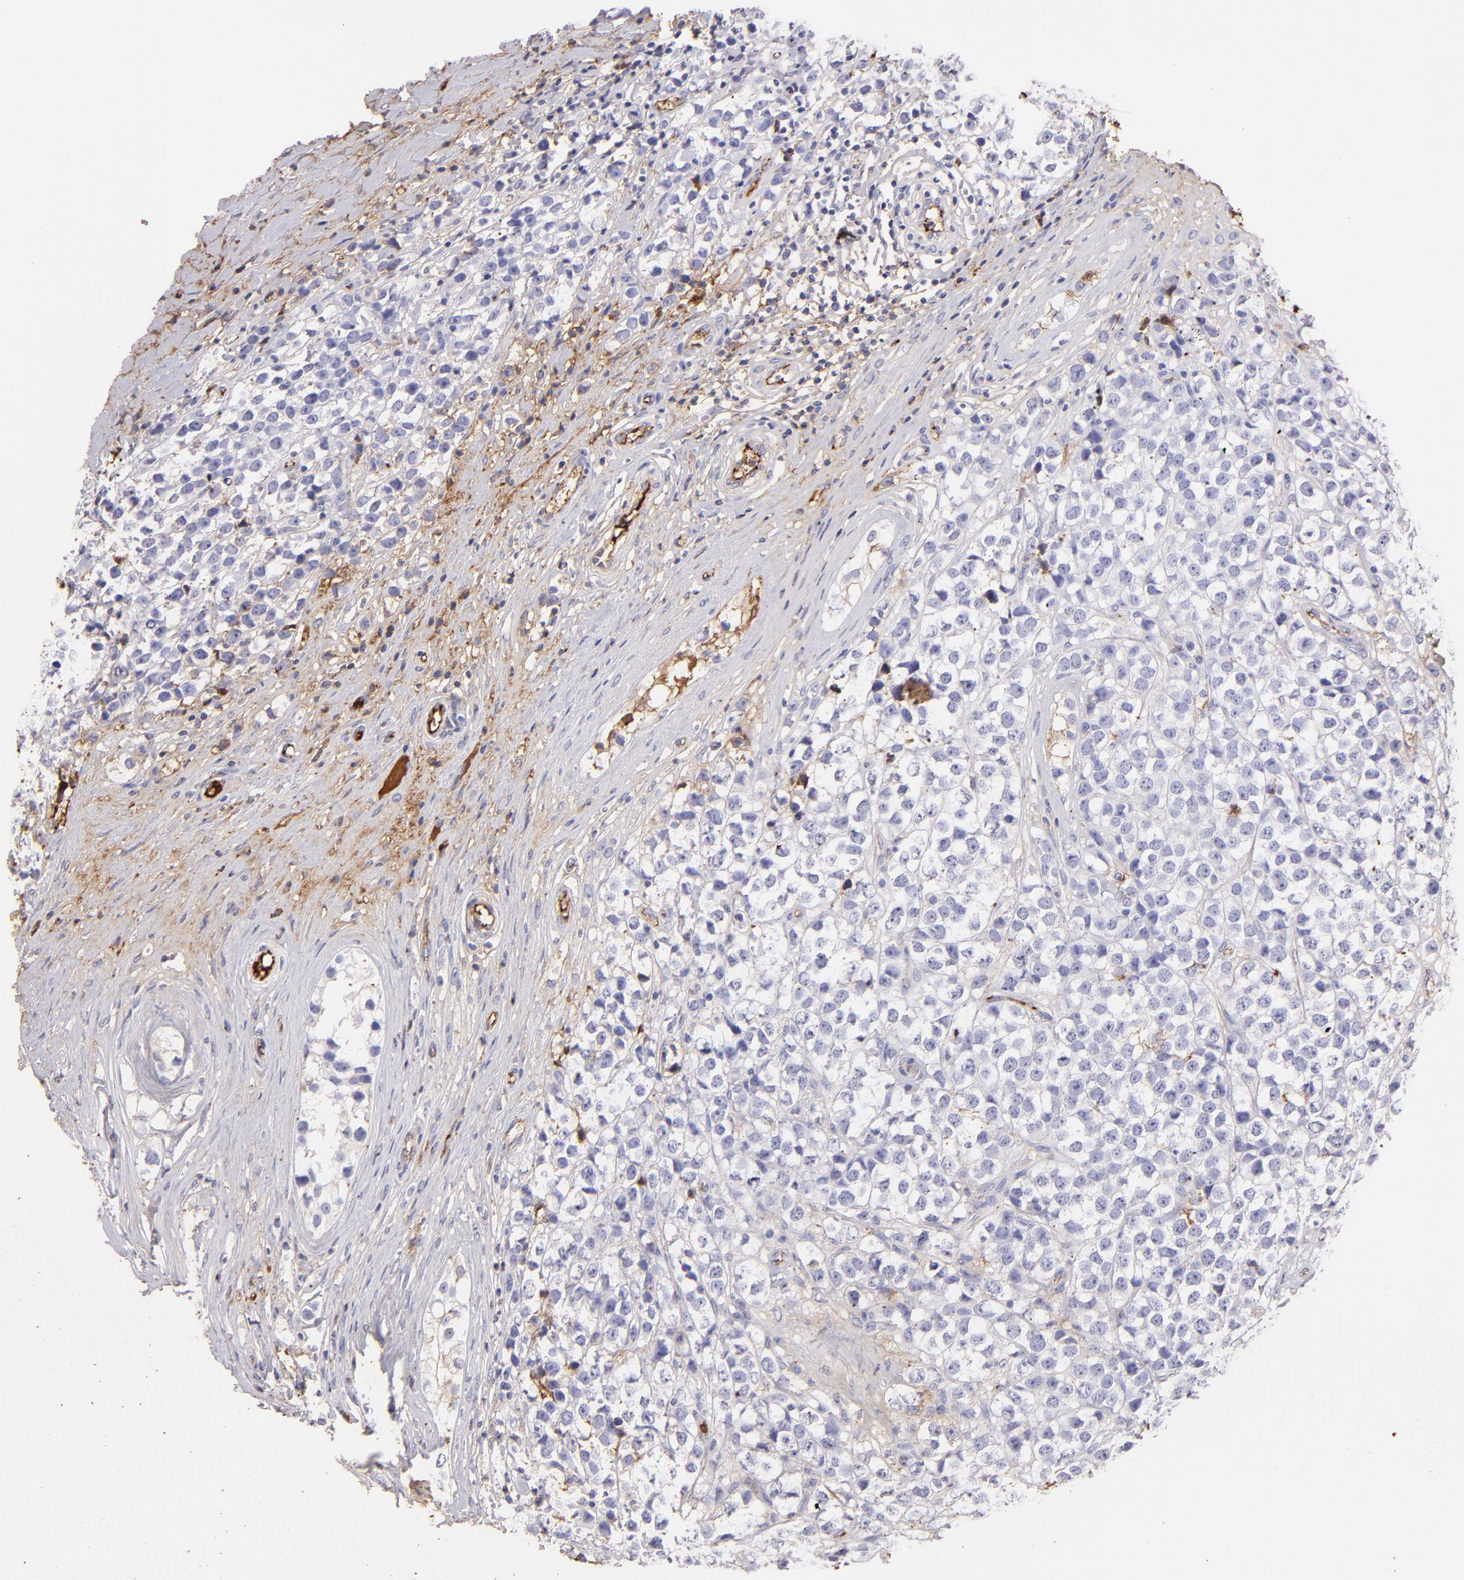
{"staining": {"intensity": "negative", "quantity": "none", "location": "none"}, "tissue": "testis cancer", "cell_type": "Tumor cells", "image_type": "cancer", "snomed": [{"axis": "morphology", "description": "Seminoma, NOS"}, {"axis": "topography", "description": "Testis"}], "caption": "Protein analysis of seminoma (testis) shows no significant positivity in tumor cells.", "gene": "FGB", "patient": {"sex": "male", "age": 25}}